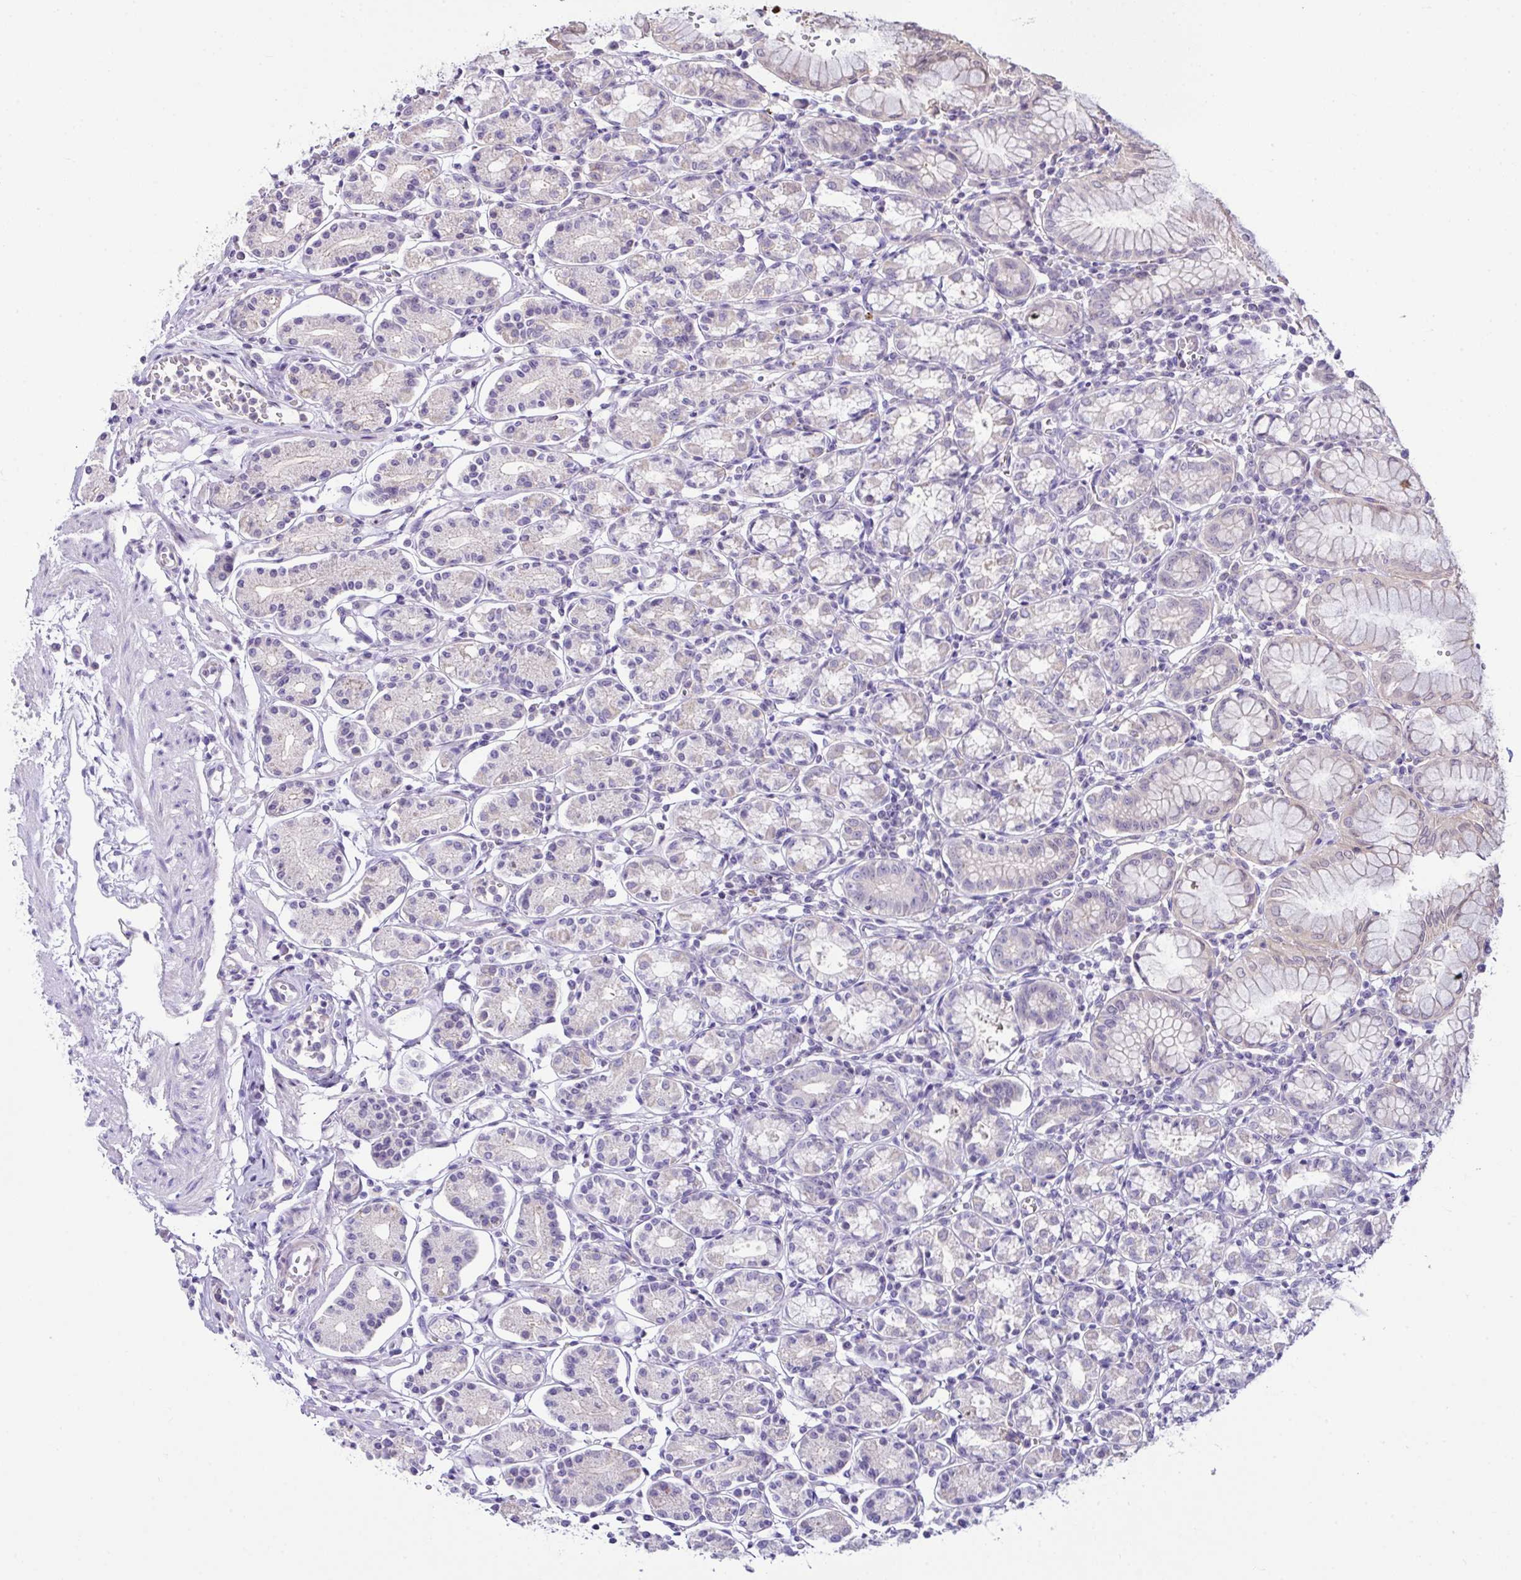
{"staining": {"intensity": "weak", "quantity": "<25%", "location": "cytoplasmic/membranous,nuclear"}, "tissue": "stomach", "cell_type": "Glandular cells", "image_type": "normal", "snomed": [{"axis": "morphology", "description": "Normal tissue, NOS"}, {"axis": "topography", "description": "Stomach"}], "caption": "The image shows no staining of glandular cells in normal stomach.", "gene": "D2HGDH", "patient": {"sex": "female", "age": 62}}